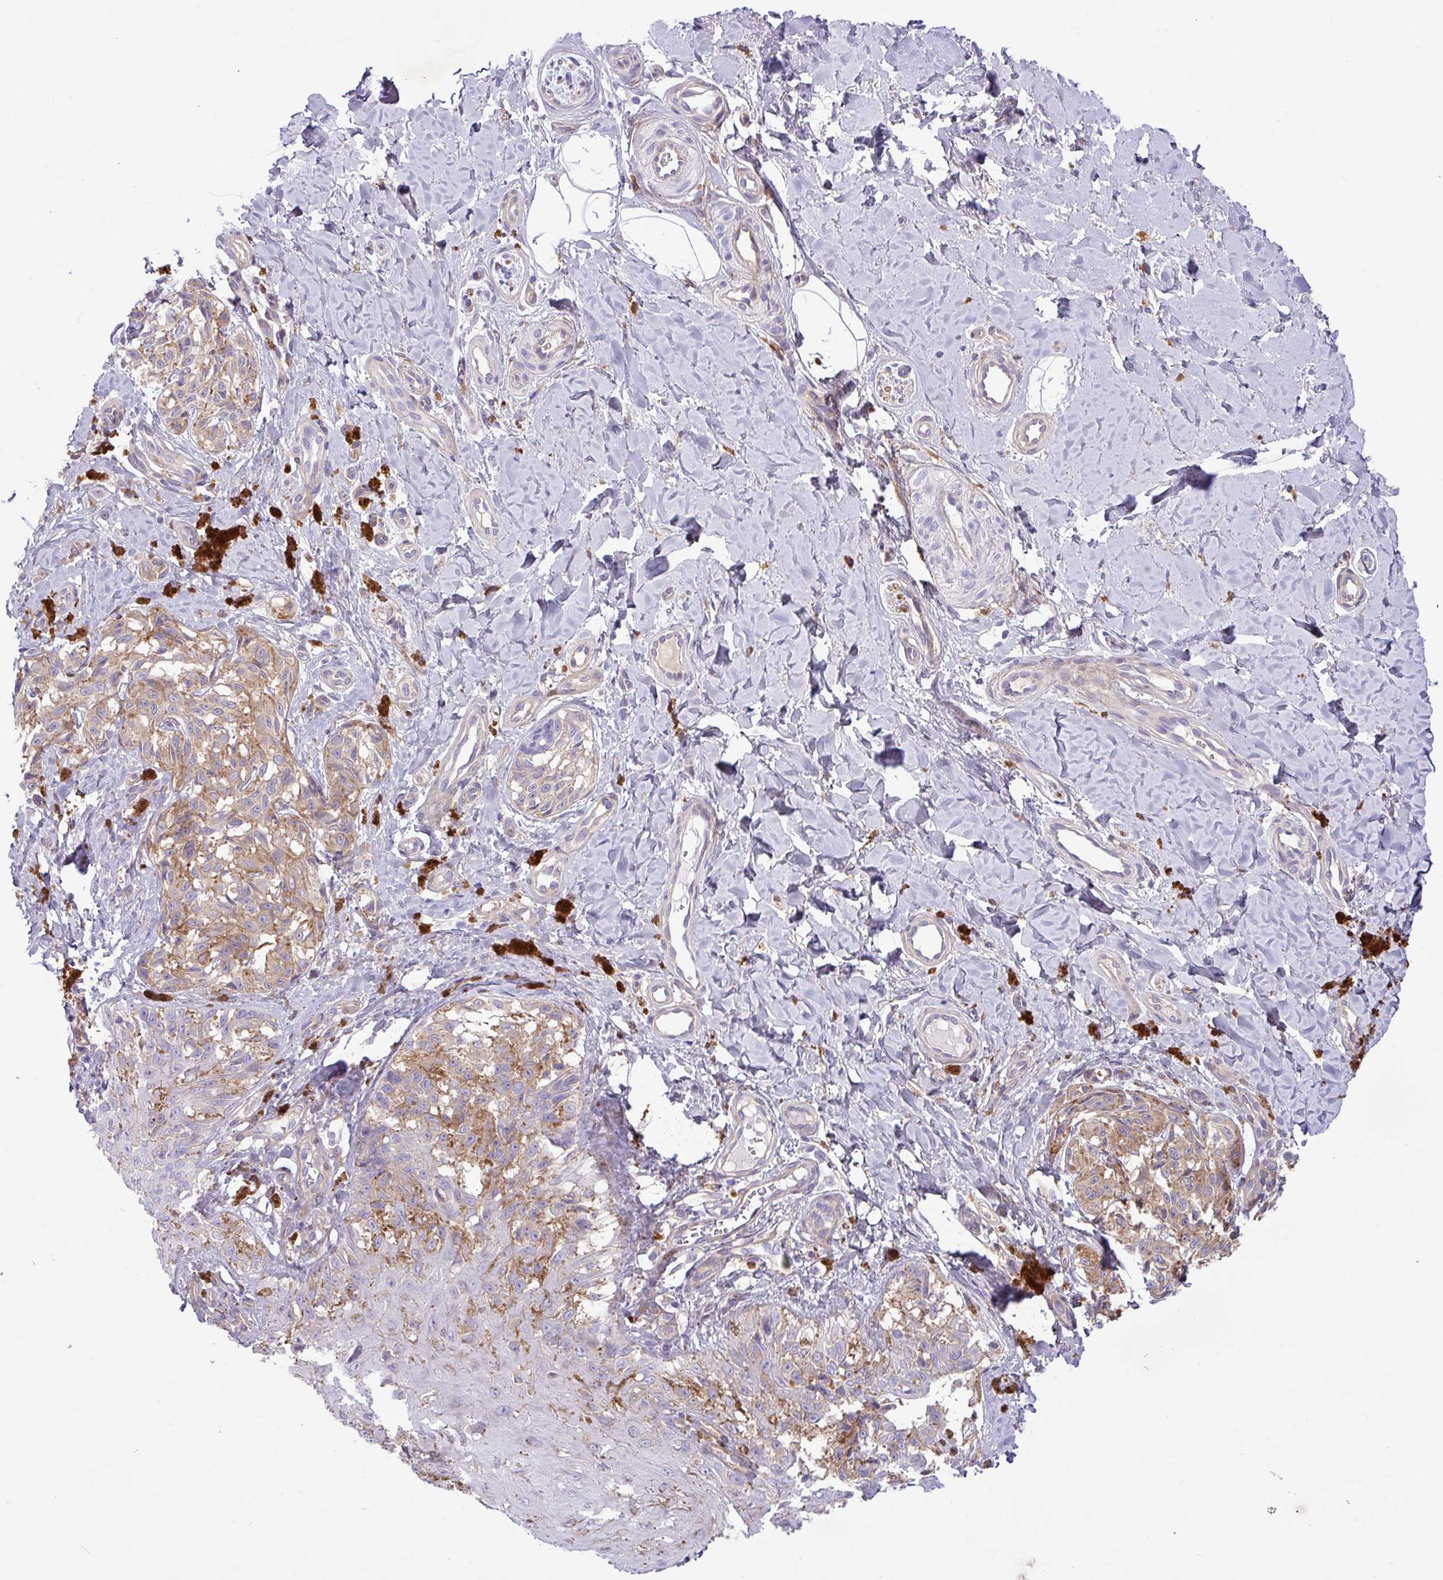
{"staining": {"intensity": "moderate", "quantity": ">75%", "location": "cytoplasmic/membranous"}, "tissue": "melanoma", "cell_type": "Tumor cells", "image_type": "cancer", "snomed": [{"axis": "morphology", "description": "Malignant melanoma, NOS"}, {"axis": "topography", "description": "Skin"}], "caption": "Melanoma stained for a protein displays moderate cytoplasmic/membranous positivity in tumor cells.", "gene": "KIRREL3", "patient": {"sex": "female", "age": 65}}